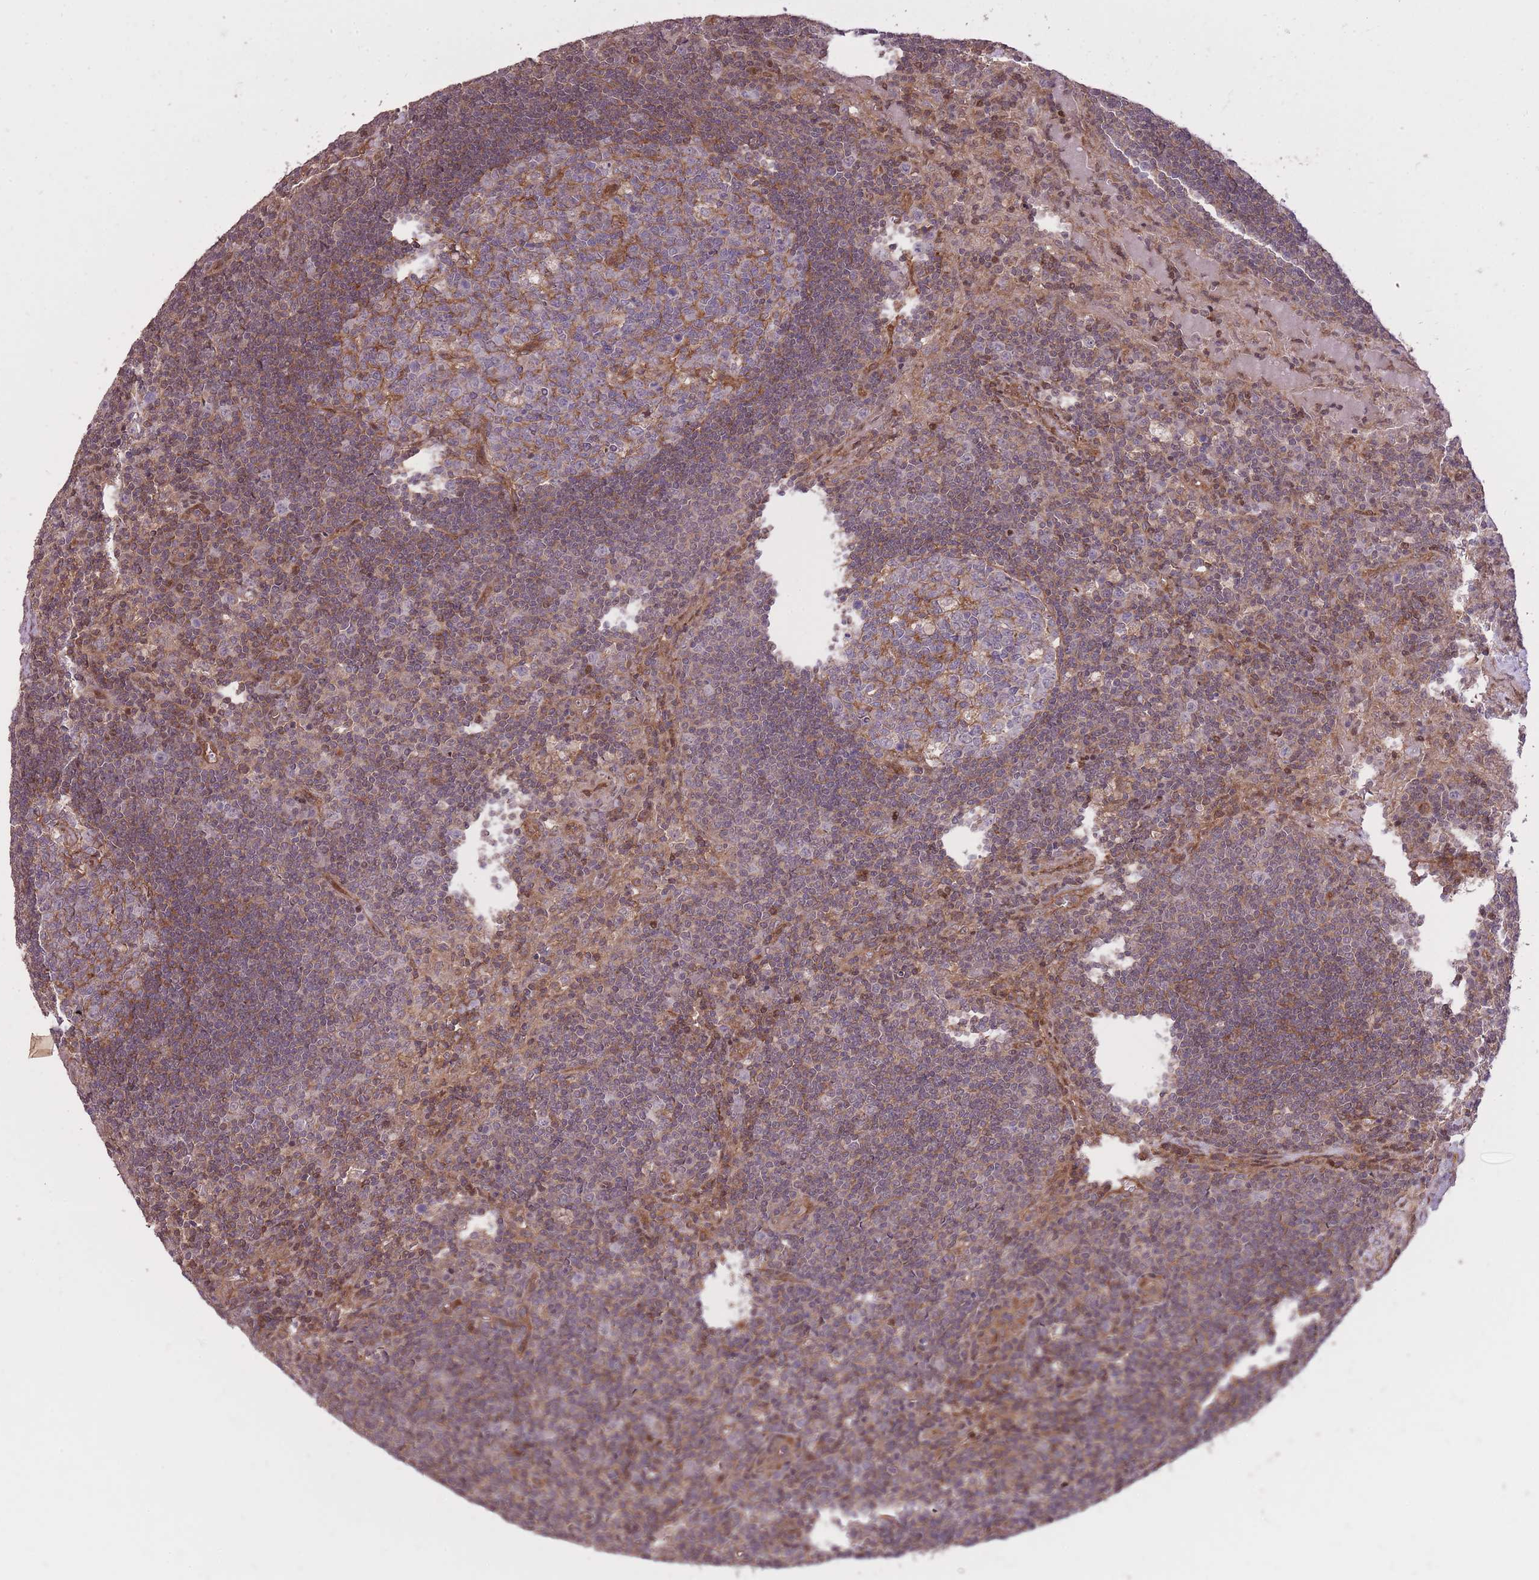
{"staining": {"intensity": "moderate", "quantity": "<25%", "location": "cytoplasmic/membranous"}, "tissue": "lymph node", "cell_type": "Germinal center cells", "image_type": "normal", "snomed": [{"axis": "morphology", "description": "Normal tissue, NOS"}, {"axis": "topography", "description": "Lymph node"}], "caption": "DAB (3,3'-diaminobenzidine) immunohistochemical staining of normal human lymph node shows moderate cytoplasmic/membranous protein positivity in about <25% of germinal center cells.", "gene": "PLD1", "patient": {"sex": "male", "age": 58}}